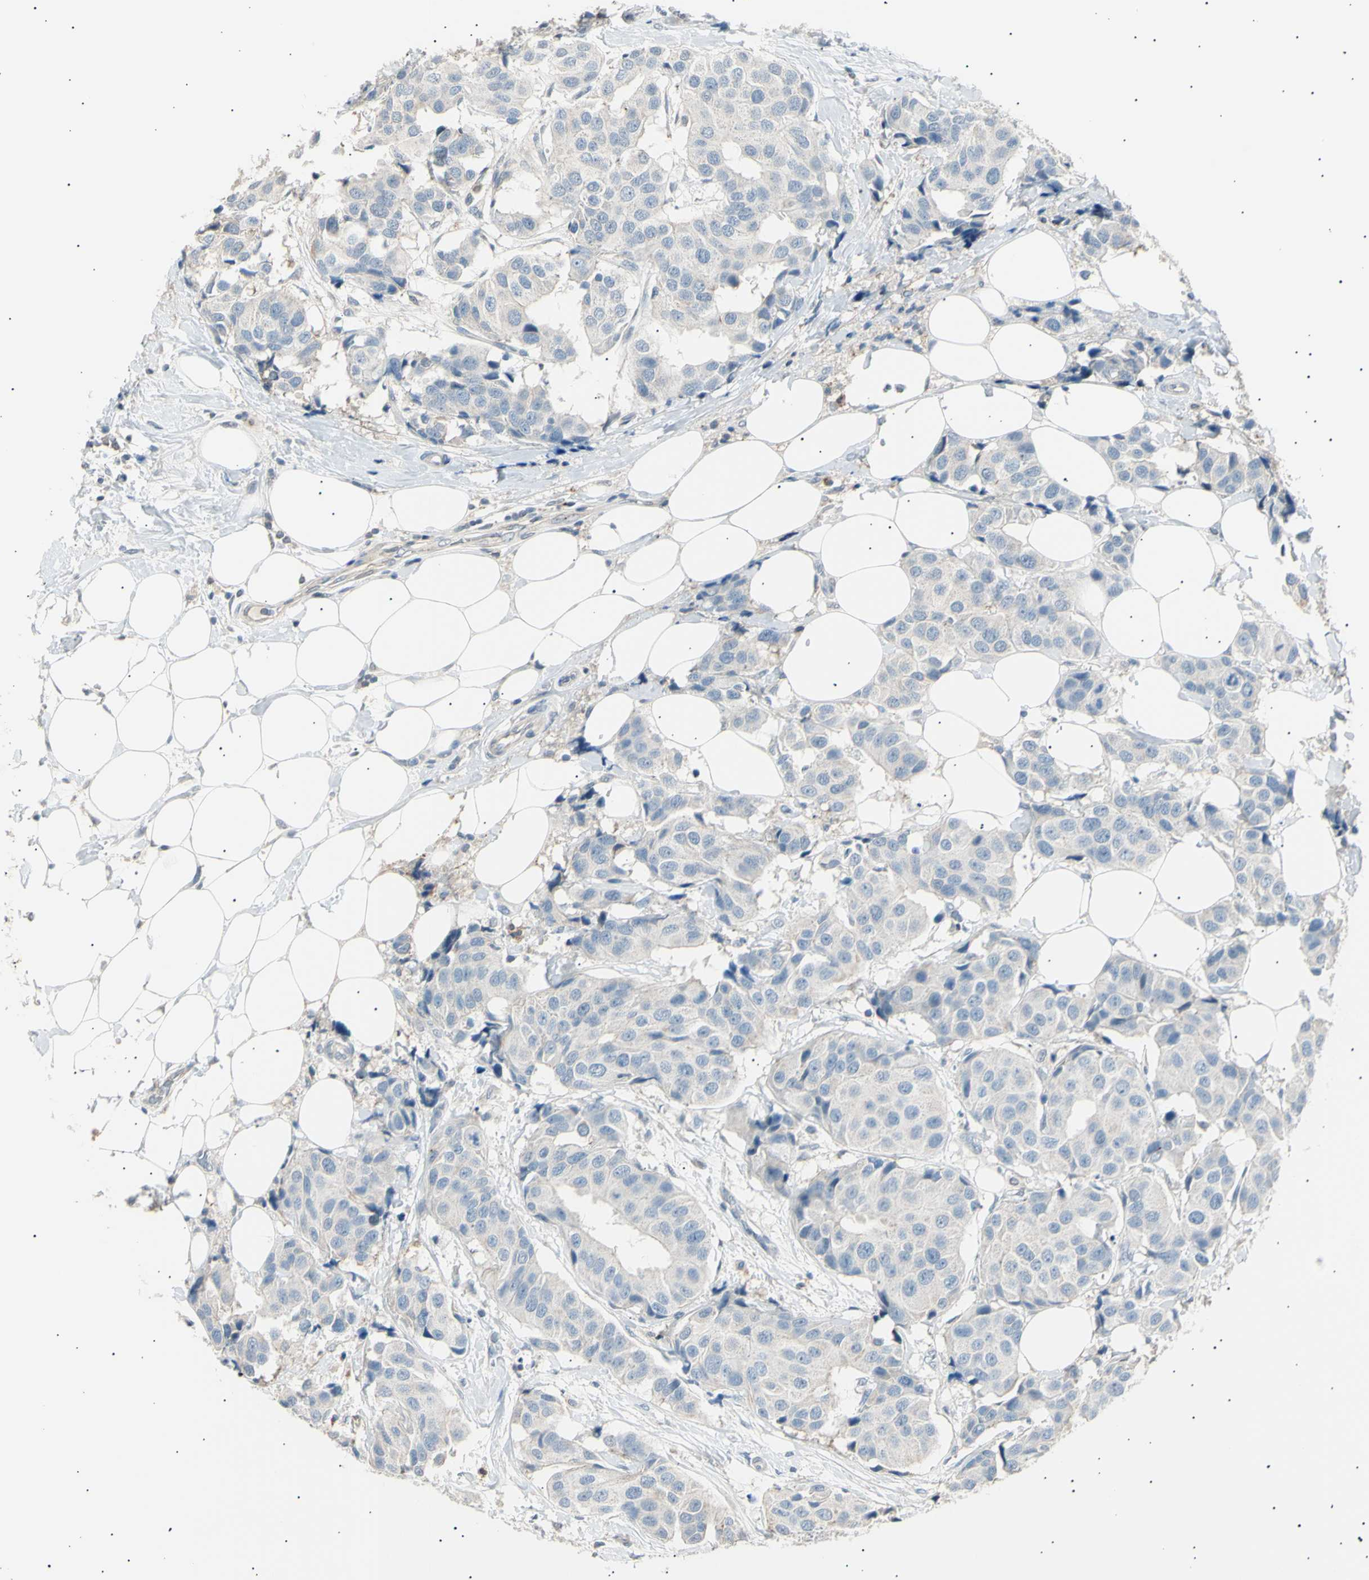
{"staining": {"intensity": "negative", "quantity": "none", "location": "none"}, "tissue": "breast cancer", "cell_type": "Tumor cells", "image_type": "cancer", "snomed": [{"axis": "morphology", "description": "Normal tissue, NOS"}, {"axis": "morphology", "description": "Duct carcinoma"}, {"axis": "topography", "description": "Breast"}], "caption": "A micrograph of infiltrating ductal carcinoma (breast) stained for a protein demonstrates no brown staining in tumor cells.", "gene": "LHPP", "patient": {"sex": "female", "age": 39}}